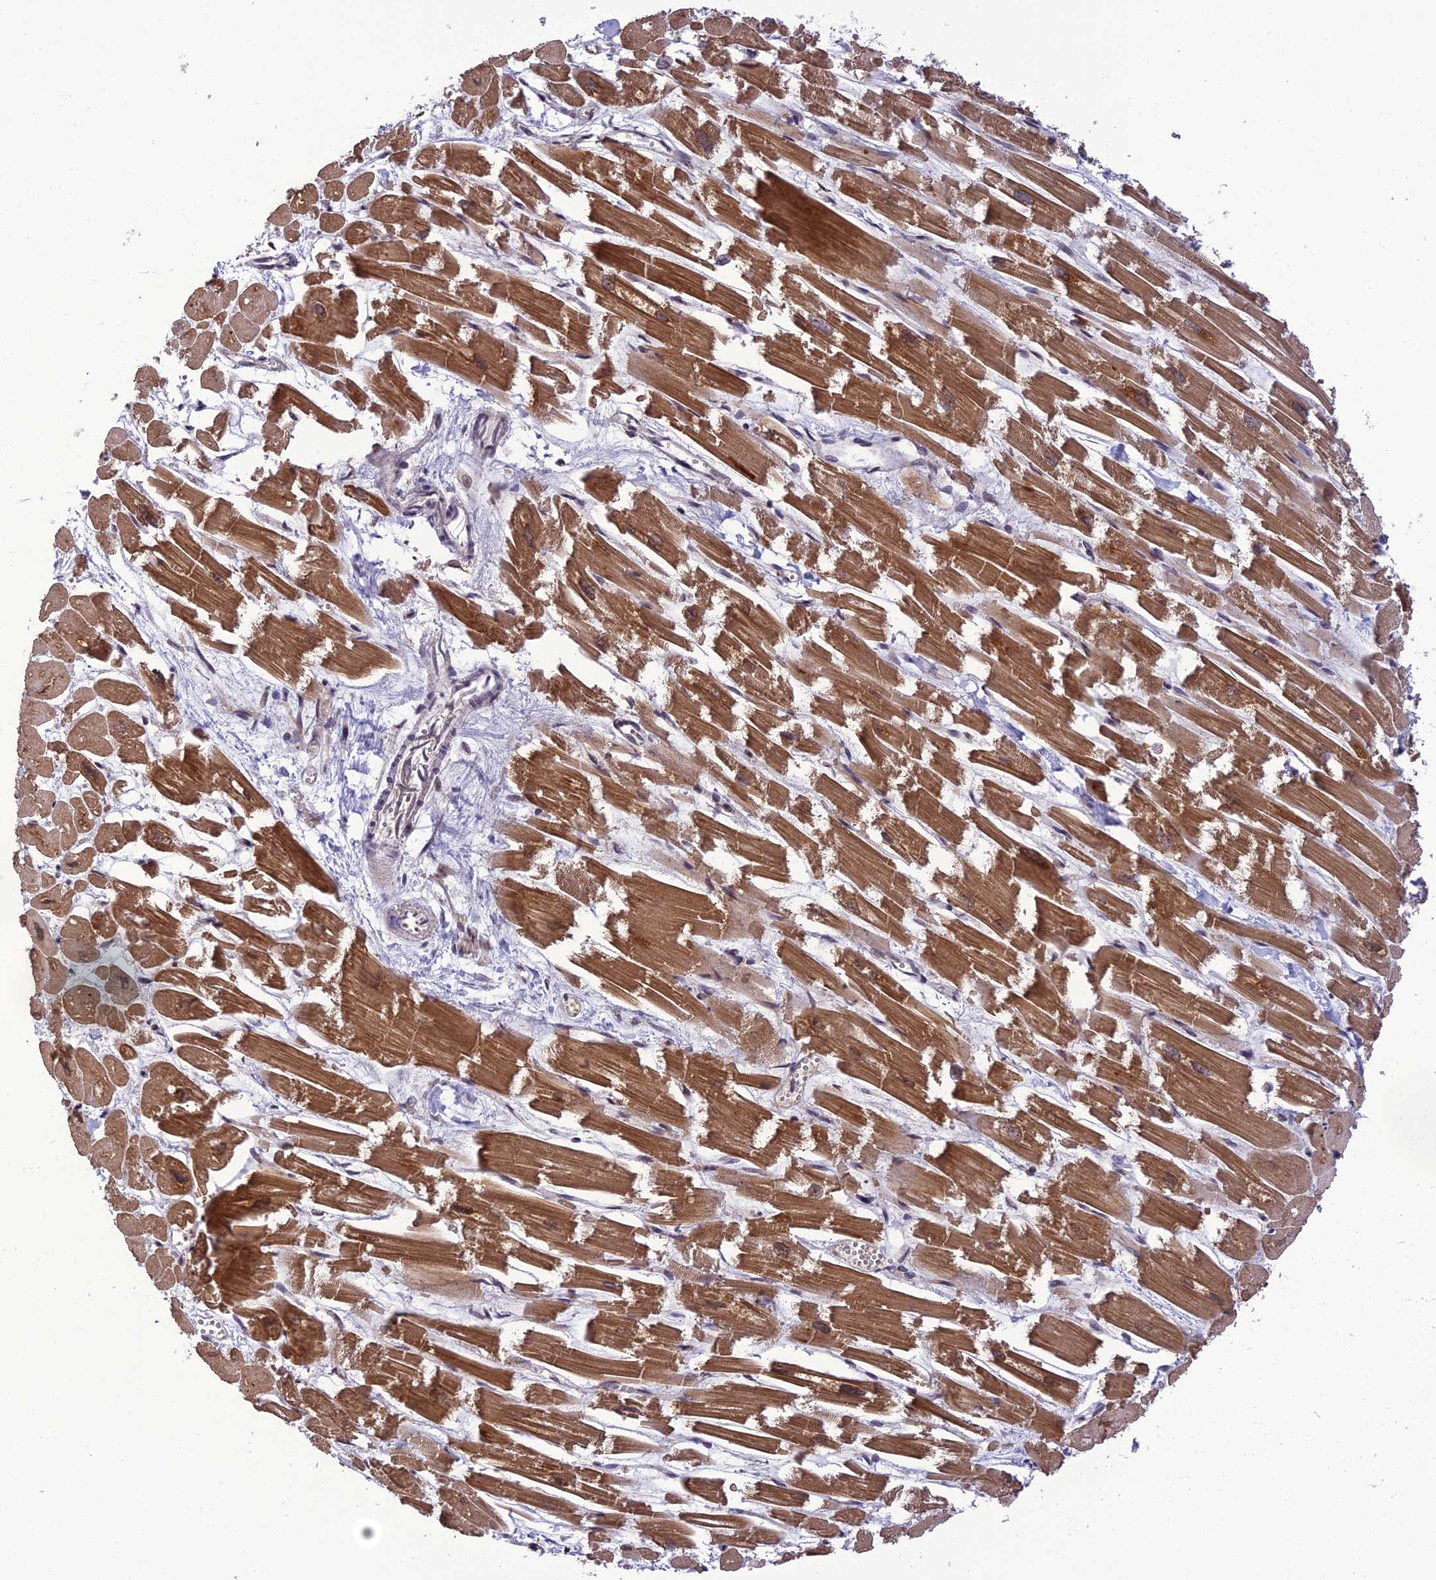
{"staining": {"intensity": "moderate", "quantity": ">75%", "location": "cytoplasmic/membranous"}, "tissue": "heart muscle", "cell_type": "Cardiomyocytes", "image_type": "normal", "snomed": [{"axis": "morphology", "description": "Normal tissue, NOS"}, {"axis": "topography", "description": "Heart"}], "caption": "This is an image of immunohistochemistry (IHC) staining of normal heart muscle, which shows moderate expression in the cytoplasmic/membranous of cardiomyocytes.", "gene": "RTRAF", "patient": {"sex": "male", "age": 54}}